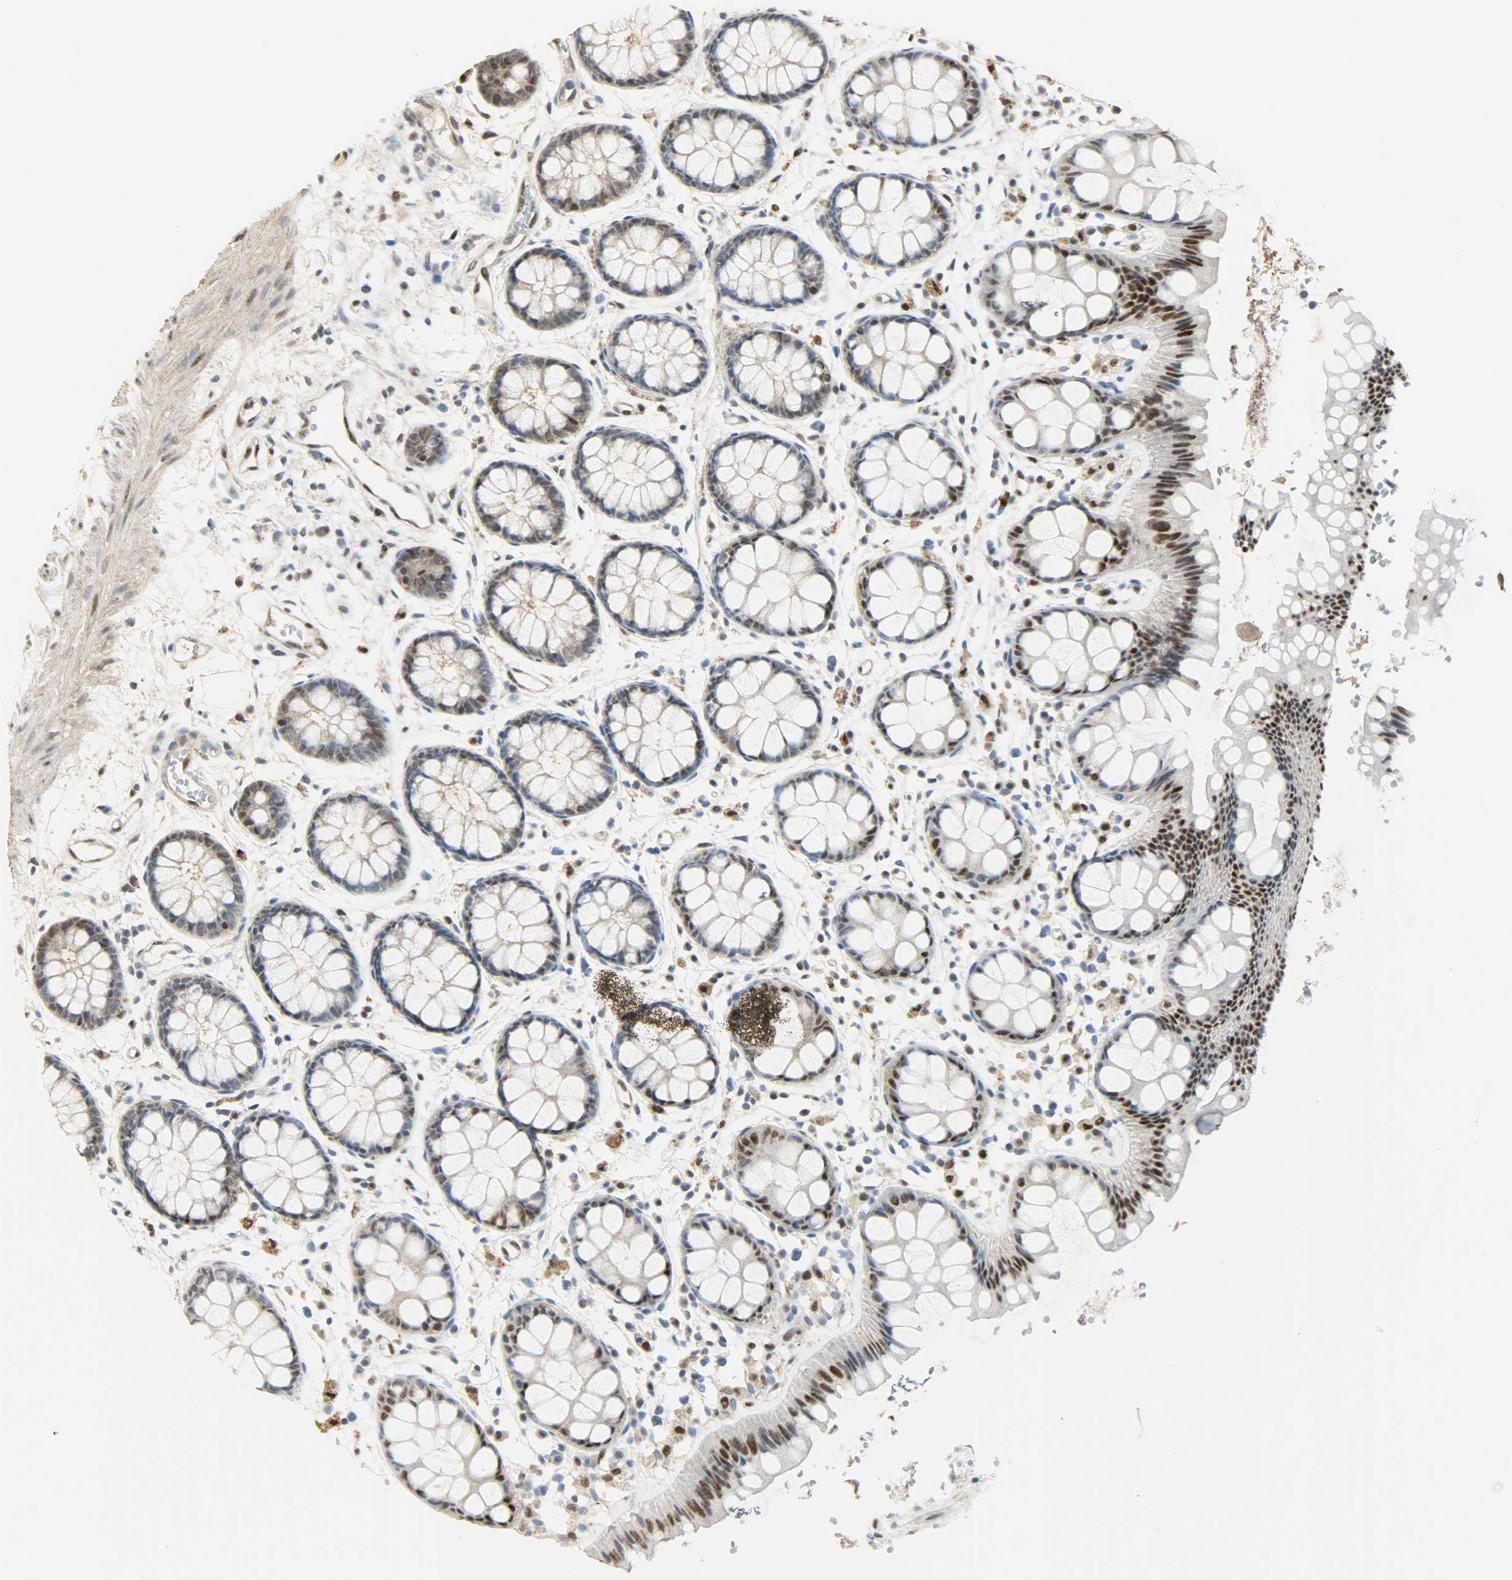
{"staining": {"intensity": "moderate", "quantity": "25%-75%", "location": "nuclear"}, "tissue": "rectum", "cell_type": "Glandular cells", "image_type": "normal", "snomed": [{"axis": "morphology", "description": "Normal tissue, NOS"}, {"axis": "topography", "description": "Rectum"}], "caption": "A photomicrograph of rectum stained for a protein demonstrates moderate nuclear brown staining in glandular cells.", "gene": "NPEPL1", "patient": {"sex": "female", "age": 66}}